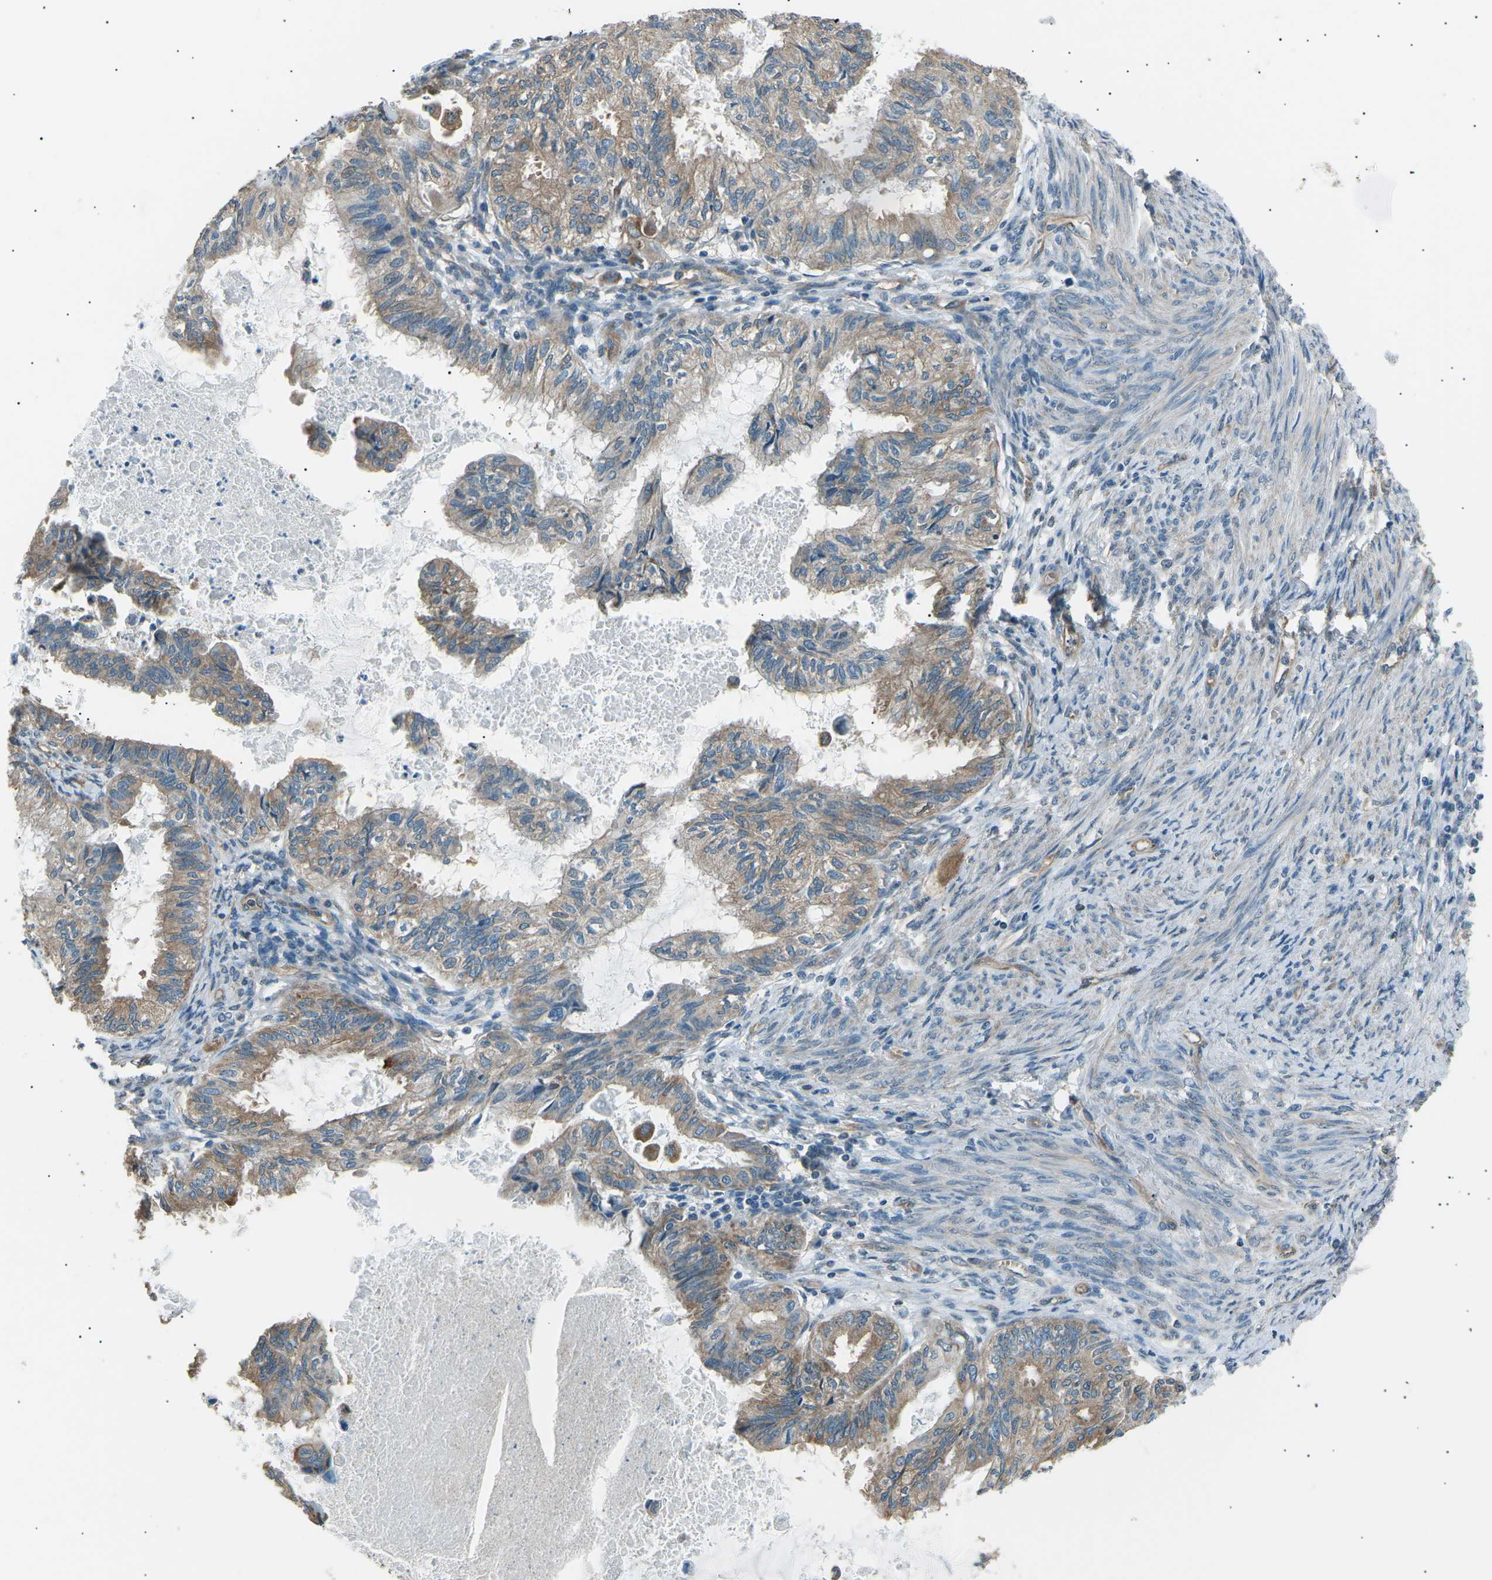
{"staining": {"intensity": "weak", "quantity": ">75%", "location": "cytoplasmic/membranous"}, "tissue": "cervical cancer", "cell_type": "Tumor cells", "image_type": "cancer", "snomed": [{"axis": "morphology", "description": "Normal tissue, NOS"}, {"axis": "morphology", "description": "Adenocarcinoma, NOS"}, {"axis": "topography", "description": "Cervix"}, {"axis": "topography", "description": "Endometrium"}], "caption": "DAB immunohistochemical staining of human cervical cancer shows weak cytoplasmic/membranous protein expression in about >75% of tumor cells. (IHC, brightfield microscopy, high magnification).", "gene": "SLK", "patient": {"sex": "female", "age": 86}}